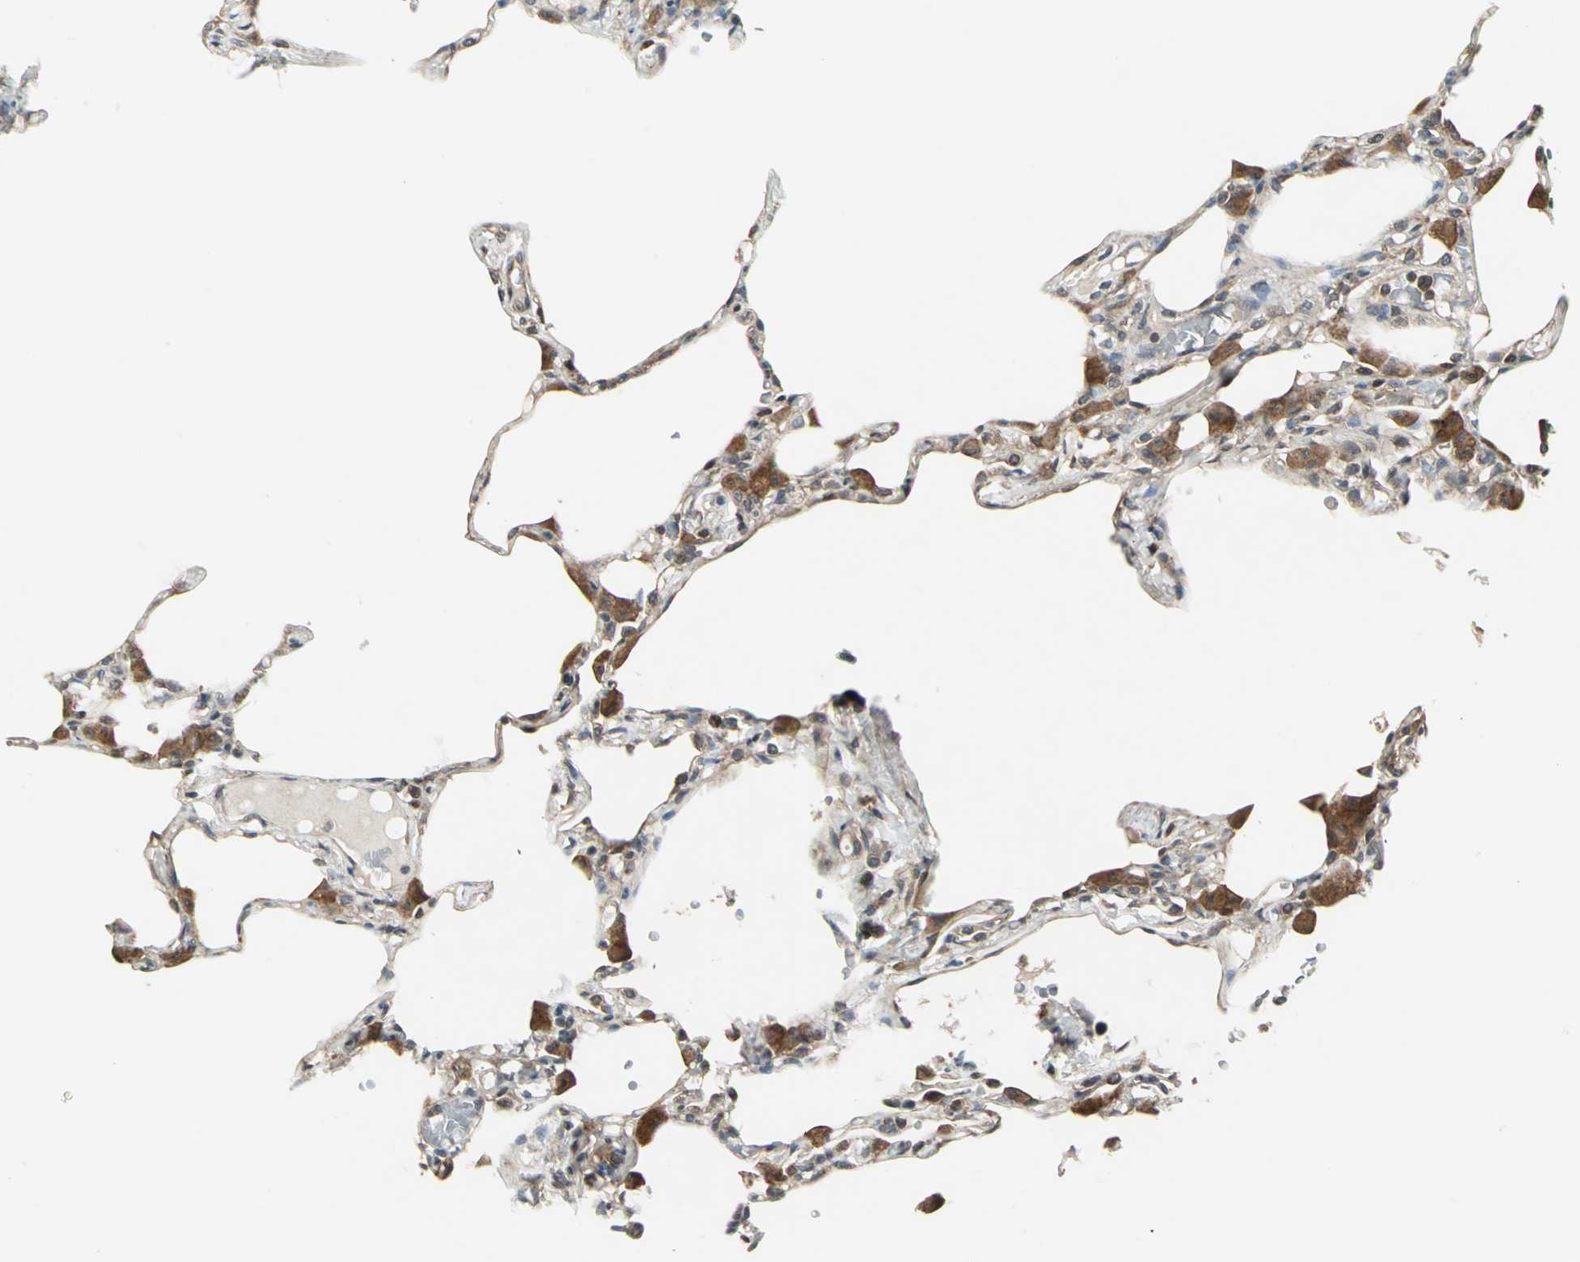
{"staining": {"intensity": "moderate", "quantity": "25%-75%", "location": "cytoplasmic/membranous"}, "tissue": "lung", "cell_type": "Alveolar cells", "image_type": "normal", "snomed": [{"axis": "morphology", "description": "Normal tissue, NOS"}, {"axis": "topography", "description": "Lung"}], "caption": "Immunohistochemistry image of benign lung stained for a protein (brown), which shows medium levels of moderate cytoplasmic/membranous positivity in about 25%-75% of alveolar cells.", "gene": "PFDN1", "patient": {"sex": "female", "age": 49}}